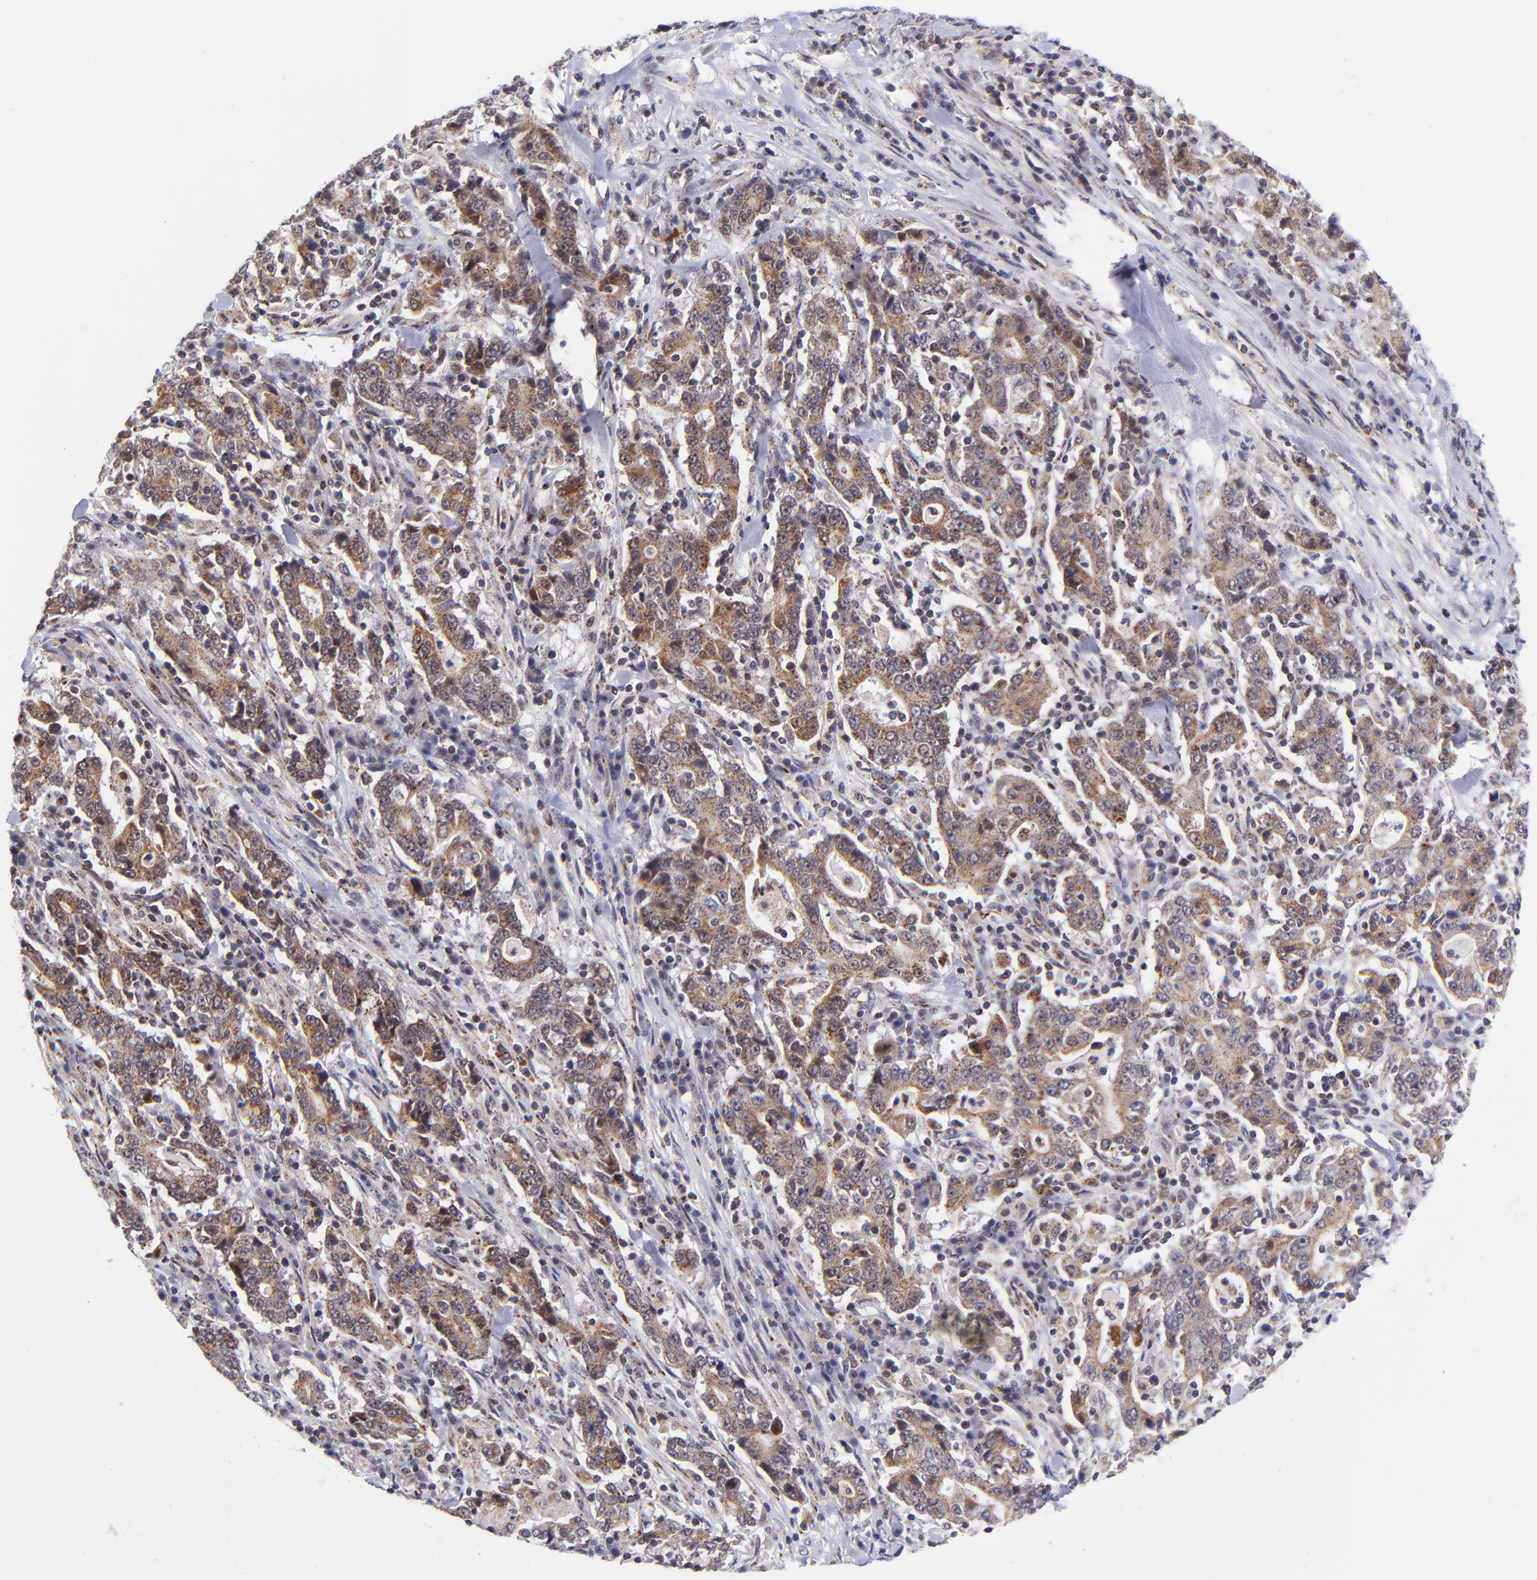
{"staining": {"intensity": "moderate", "quantity": ">75%", "location": "cytoplasmic/membranous"}, "tissue": "stomach cancer", "cell_type": "Tumor cells", "image_type": "cancer", "snomed": [{"axis": "morphology", "description": "Normal tissue, NOS"}, {"axis": "morphology", "description": "Adenocarcinoma, NOS"}, {"axis": "topography", "description": "Stomach, upper"}, {"axis": "topography", "description": "Stomach"}], "caption": "Adenocarcinoma (stomach) tissue shows moderate cytoplasmic/membranous staining in approximately >75% of tumor cells The staining is performed using DAB (3,3'-diaminobenzidine) brown chromogen to label protein expression. The nuclei are counter-stained blue using hematoxylin.", "gene": "SOX6", "patient": {"sex": "male", "age": 59}}